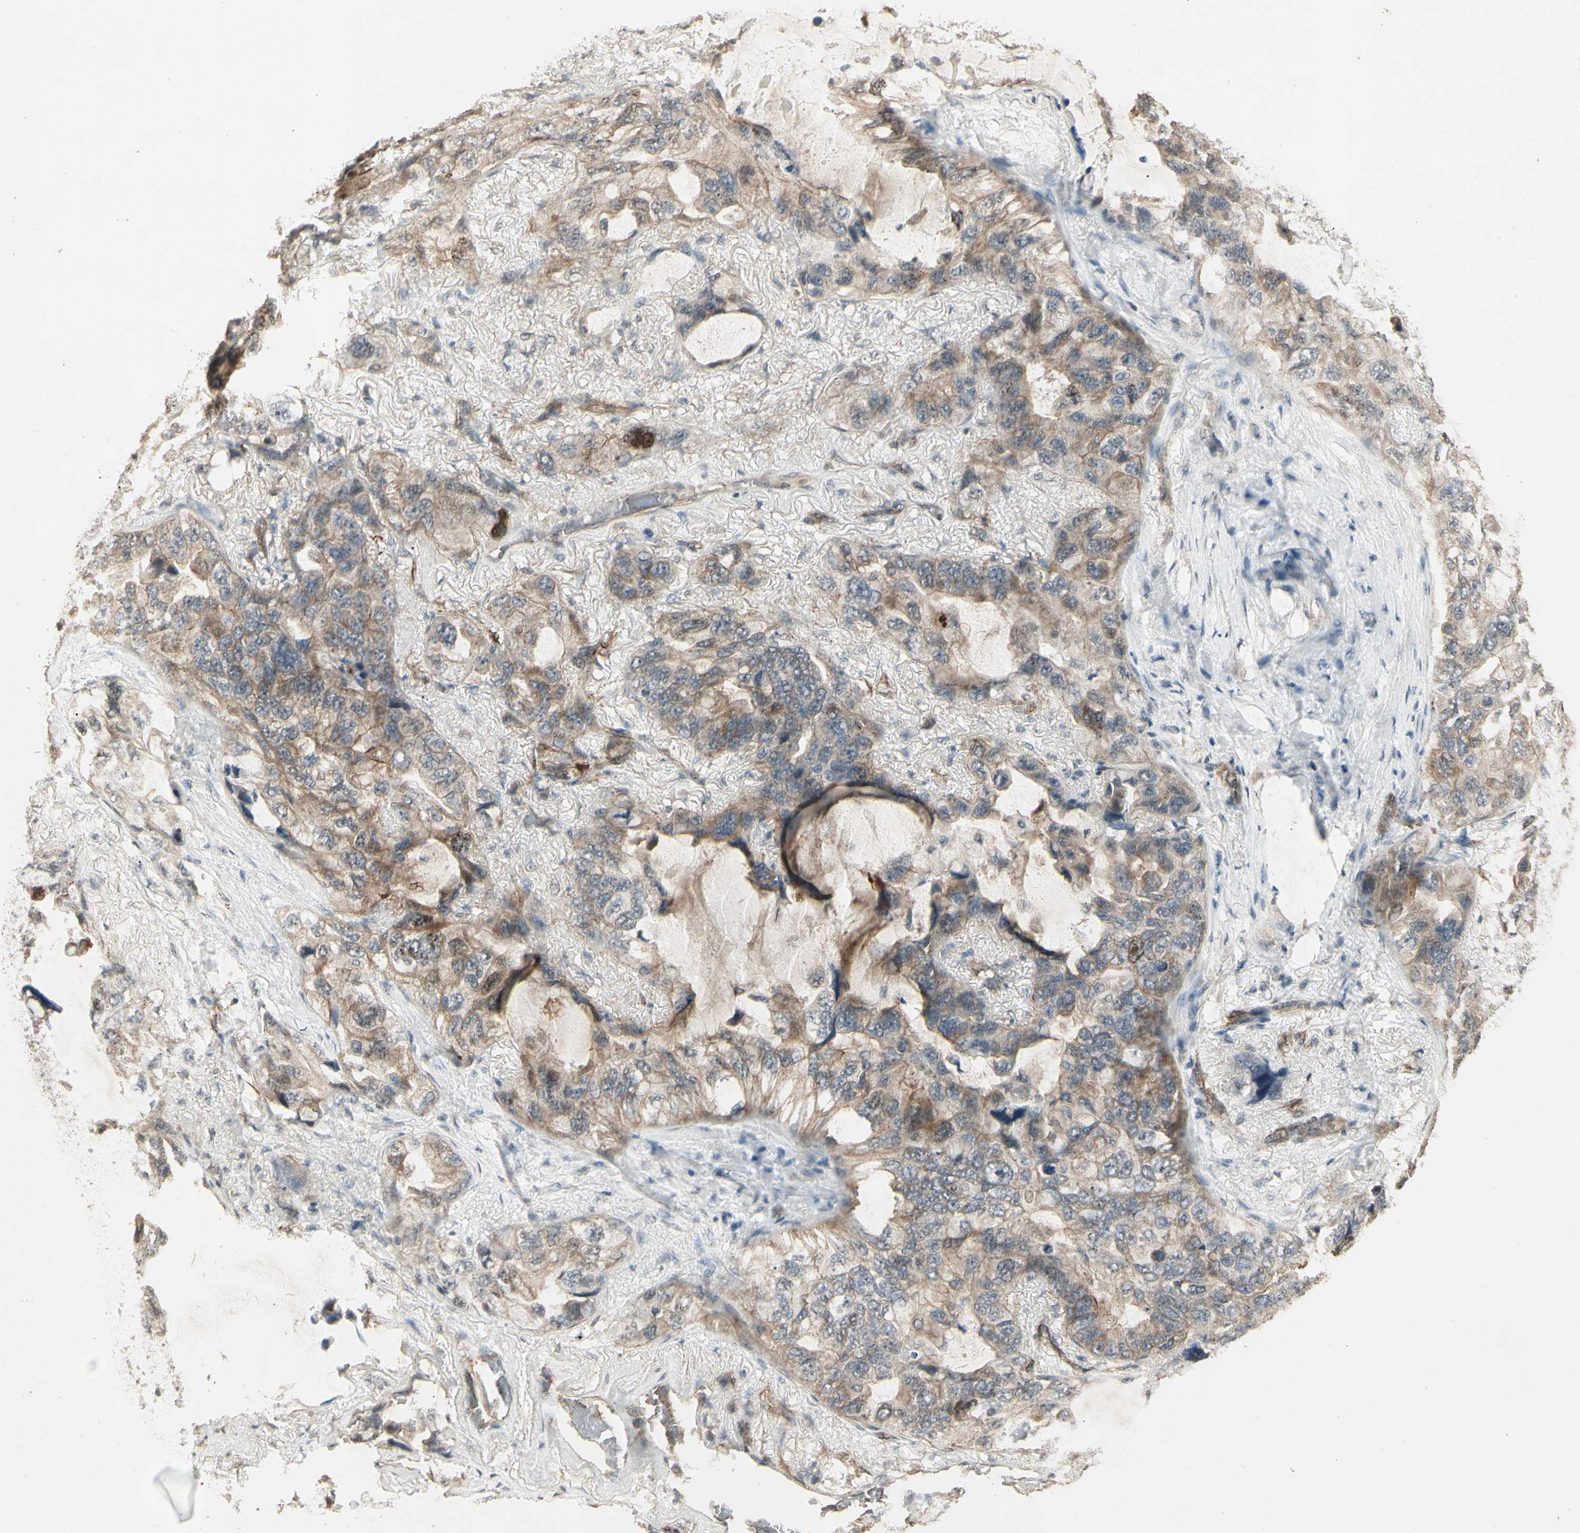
{"staining": {"intensity": "weak", "quantity": "25%-75%", "location": "cytoplasmic/membranous"}, "tissue": "lung cancer", "cell_type": "Tumor cells", "image_type": "cancer", "snomed": [{"axis": "morphology", "description": "Squamous cell carcinoma, NOS"}, {"axis": "topography", "description": "Lung"}], "caption": "Immunohistochemistry histopathology image of lung cancer stained for a protein (brown), which shows low levels of weak cytoplasmic/membranous staining in about 25%-75% of tumor cells.", "gene": "RNF180", "patient": {"sex": "female", "age": 73}}